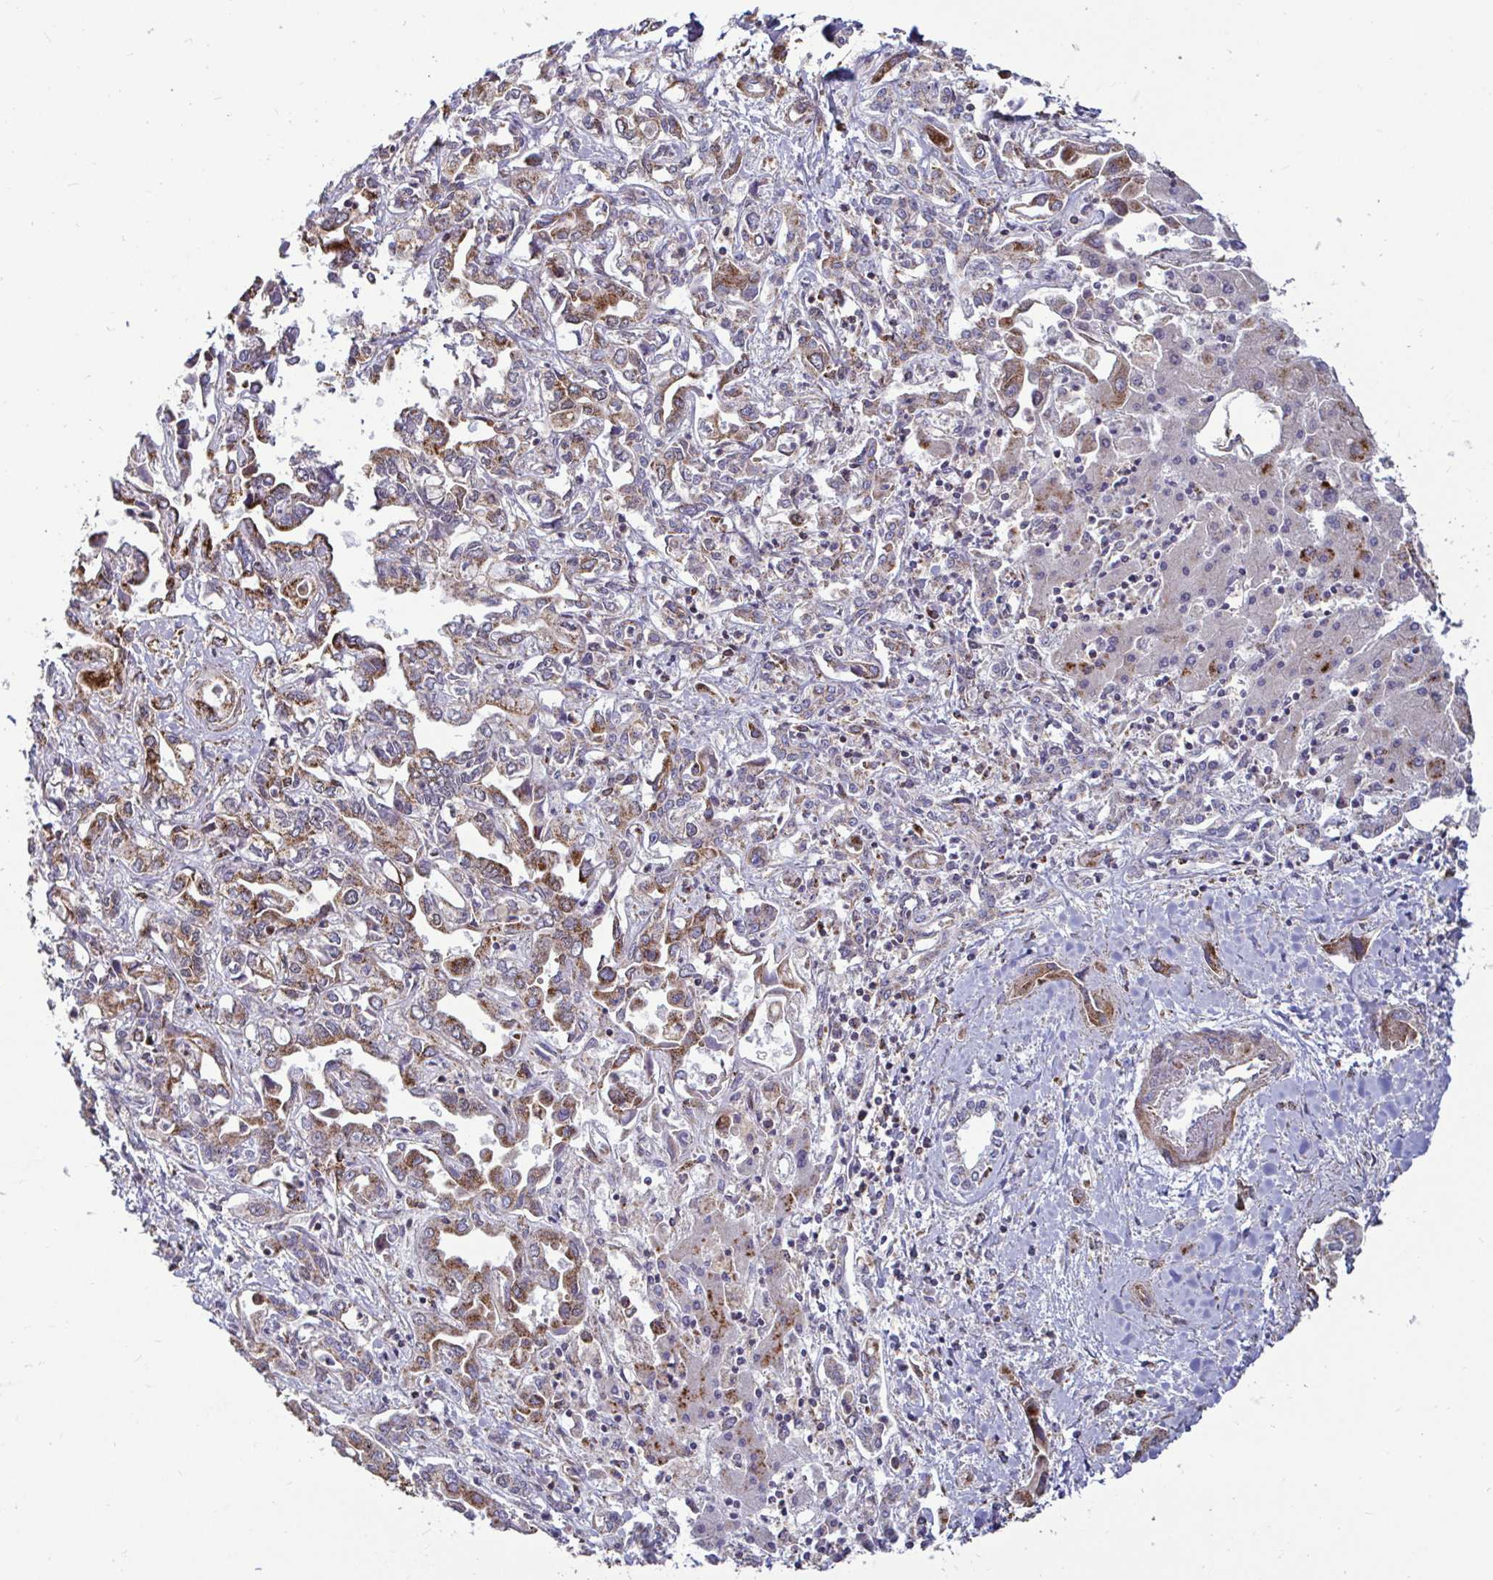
{"staining": {"intensity": "moderate", "quantity": ">75%", "location": "cytoplasmic/membranous"}, "tissue": "liver cancer", "cell_type": "Tumor cells", "image_type": "cancer", "snomed": [{"axis": "morphology", "description": "Cholangiocarcinoma"}, {"axis": "topography", "description": "Liver"}], "caption": "Moderate cytoplasmic/membranous staining for a protein is appreciated in approximately >75% of tumor cells of liver cholangiocarcinoma using immunohistochemistry (IHC).", "gene": "SPRY1", "patient": {"sex": "female", "age": 64}}